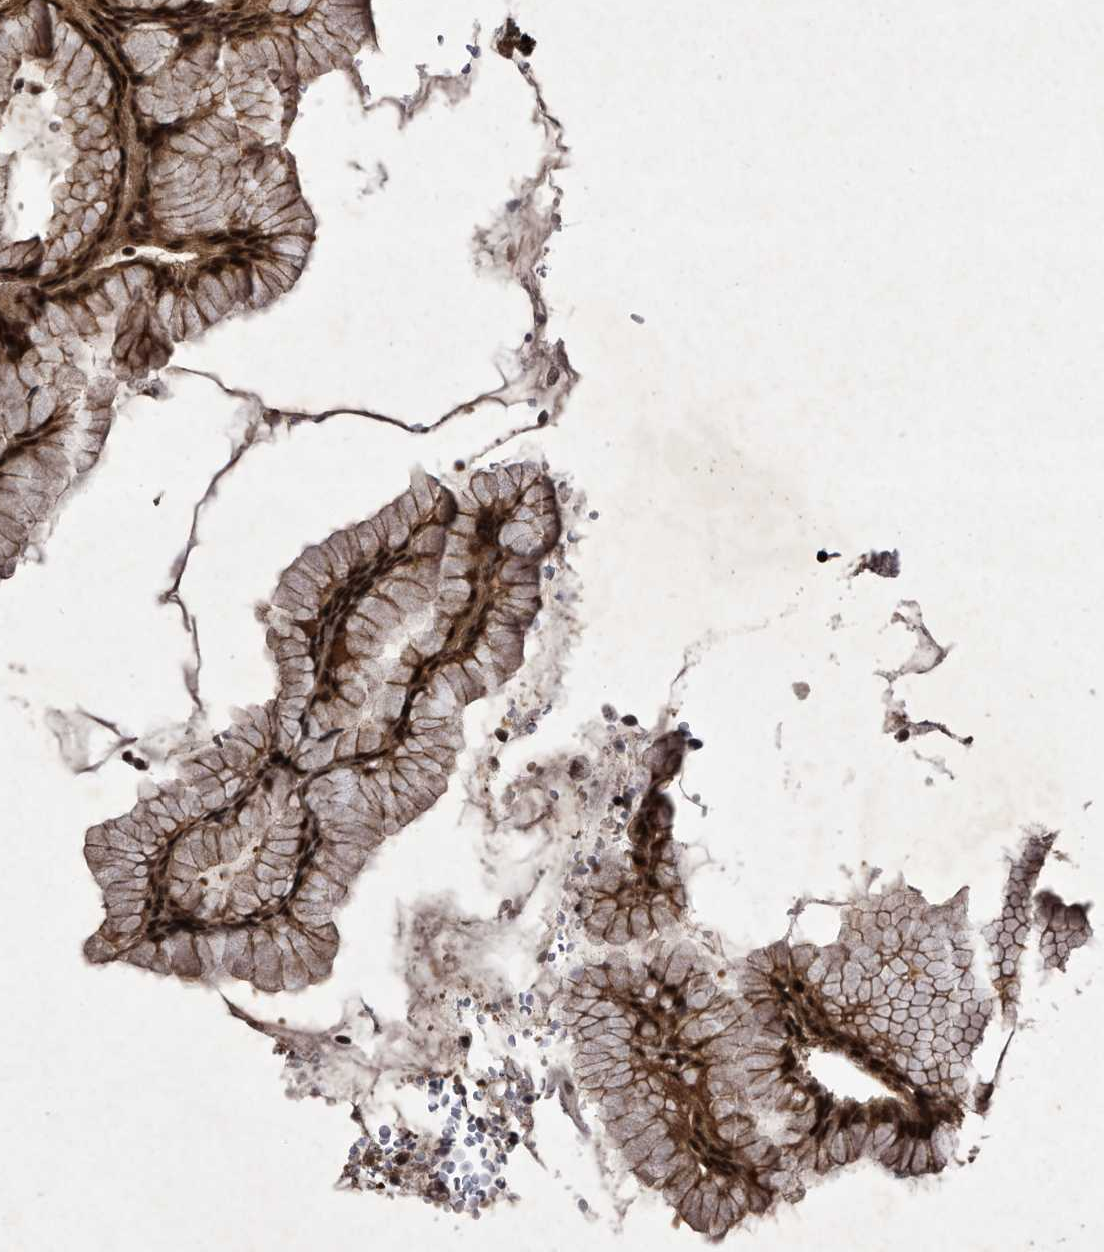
{"staining": {"intensity": "strong", "quantity": ">75%", "location": "cytoplasmic/membranous,nuclear"}, "tissue": "stomach", "cell_type": "Glandular cells", "image_type": "normal", "snomed": [{"axis": "morphology", "description": "Normal tissue, NOS"}, {"axis": "topography", "description": "Stomach, upper"}, {"axis": "topography", "description": "Stomach"}], "caption": "Immunohistochemistry photomicrograph of unremarkable stomach: human stomach stained using immunohistochemistry shows high levels of strong protein expression localized specifically in the cytoplasmic/membranous,nuclear of glandular cells, appearing as a cytoplasmic/membranous,nuclear brown color.", "gene": "RAD23B", "patient": {"sex": "male", "age": 48}}